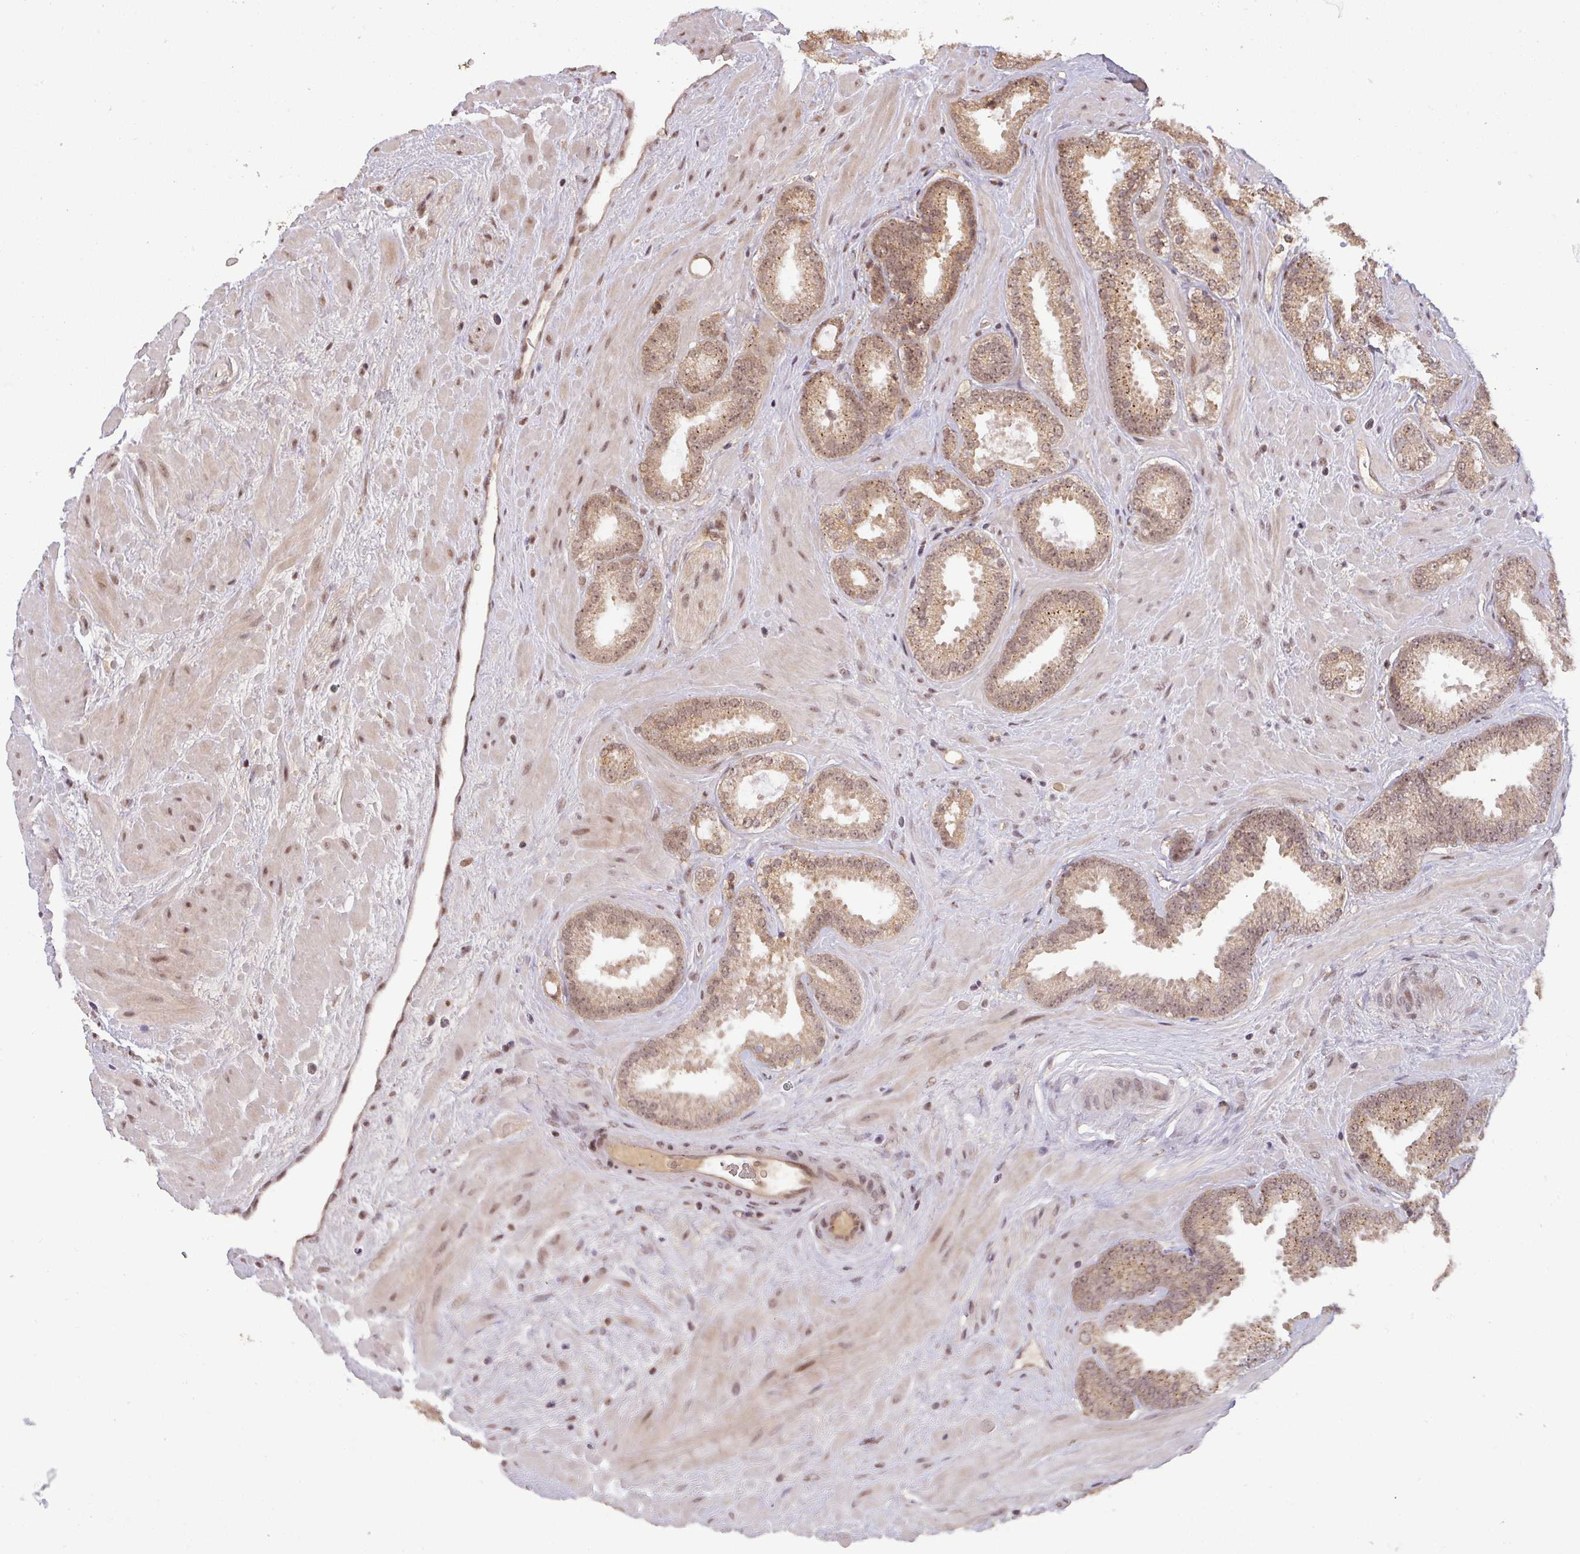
{"staining": {"intensity": "moderate", "quantity": "25%-75%", "location": "cytoplasmic/membranous,nuclear"}, "tissue": "prostate cancer", "cell_type": "Tumor cells", "image_type": "cancer", "snomed": [{"axis": "morphology", "description": "Adenocarcinoma, Low grade"}, {"axis": "topography", "description": "Prostate"}], "caption": "There is medium levels of moderate cytoplasmic/membranous and nuclear positivity in tumor cells of low-grade adenocarcinoma (prostate), as demonstrated by immunohistochemical staining (brown color).", "gene": "ZBTB14", "patient": {"sex": "male", "age": 62}}